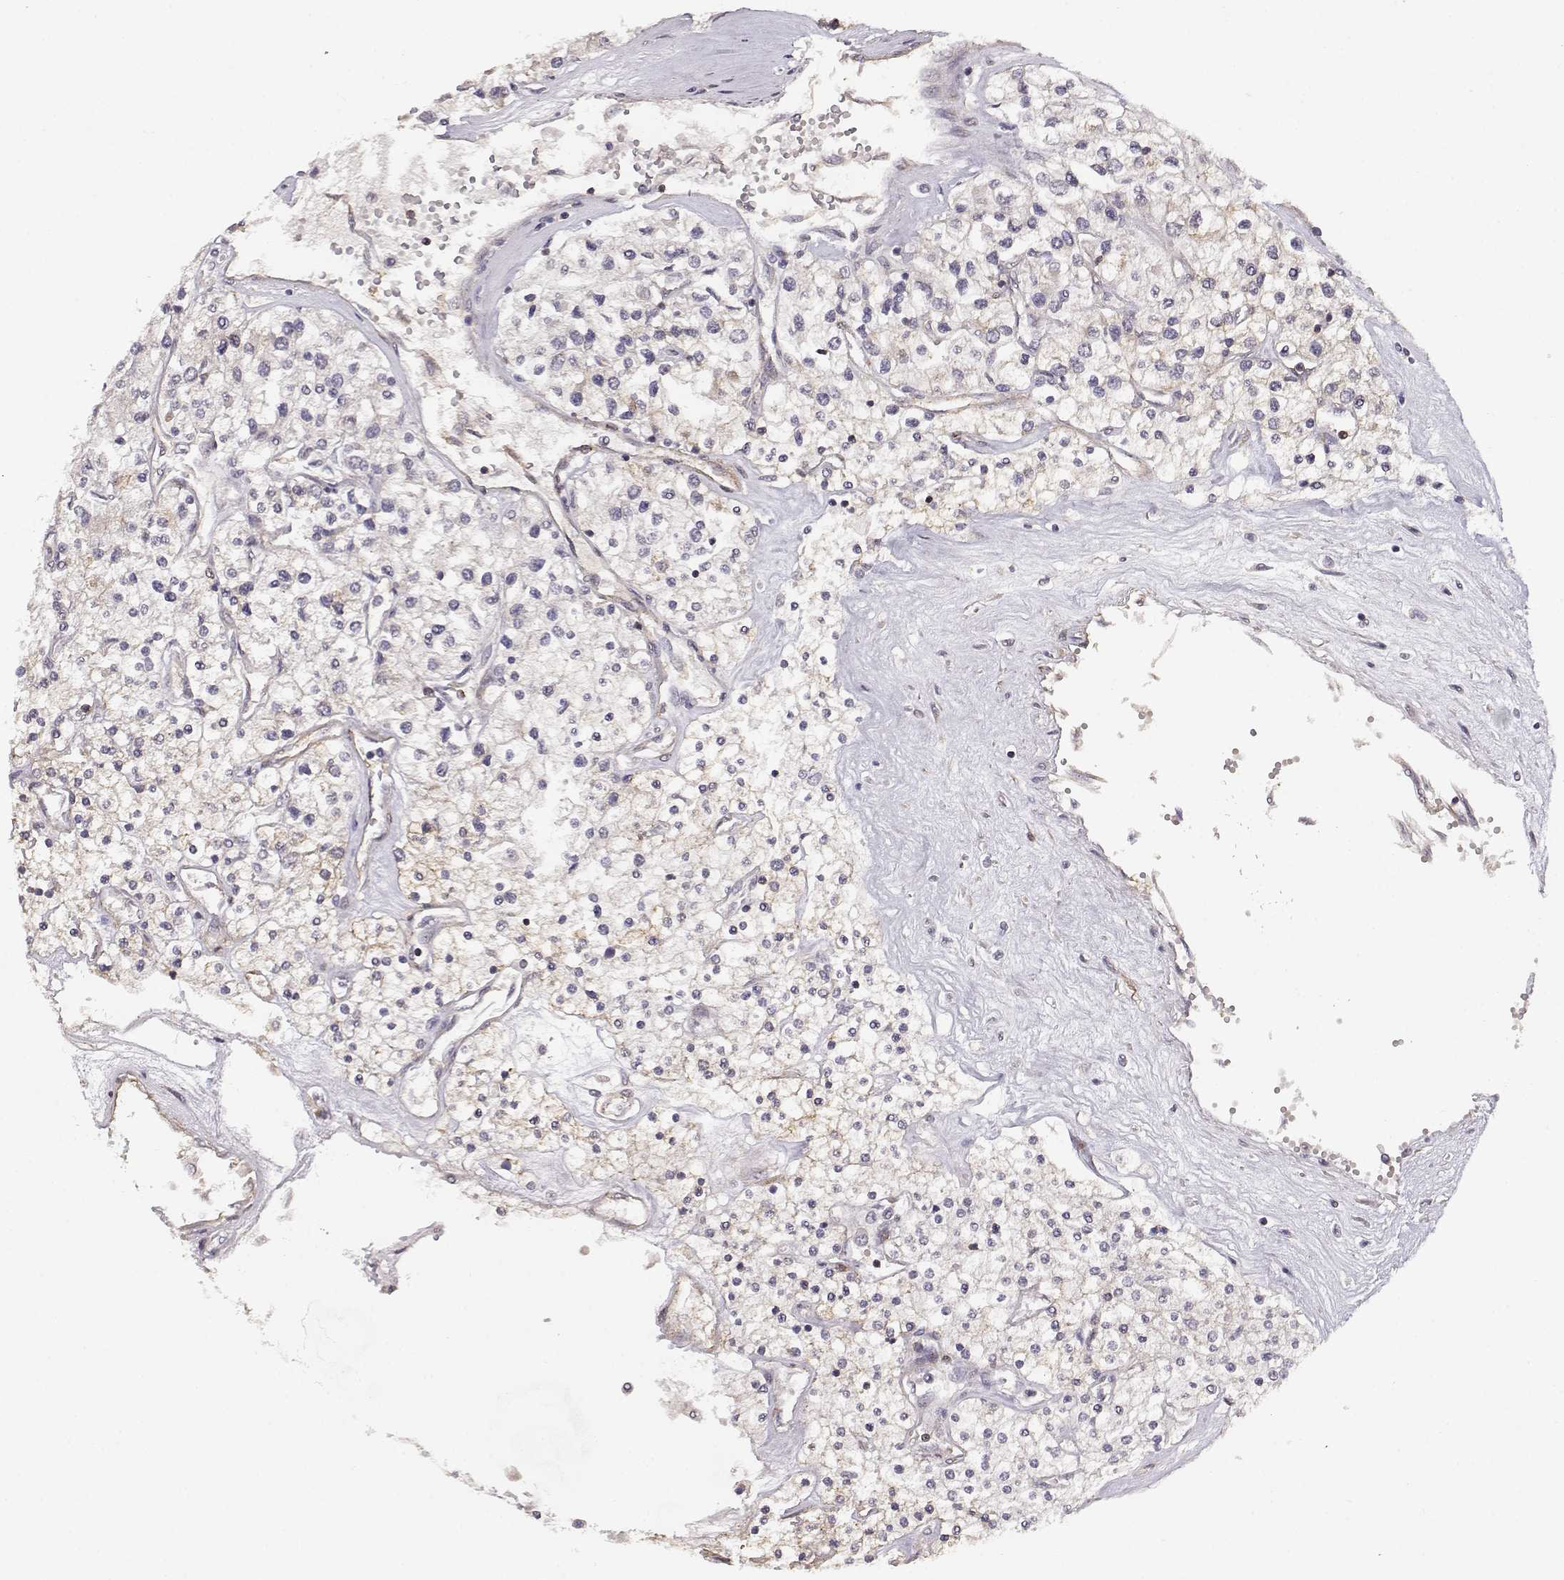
{"staining": {"intensity": "negative", "quantity": "none", "location": "none"}, "tissue": "renal cancer", "cell_type": "Tumor cells", "image_type": "cancer", "snomed": [{"axis": "morphology", "description": "Adenocarcinoma, NOS"}, {"axis": "topography", "description": "Kidney"}], "caption": "The immunohistochemistry histopathology image has no significant positivity in tumor cells of renal cancer tissue.", "gene": "IFITM1", "patient": {"sex": "male", "age": 80}}